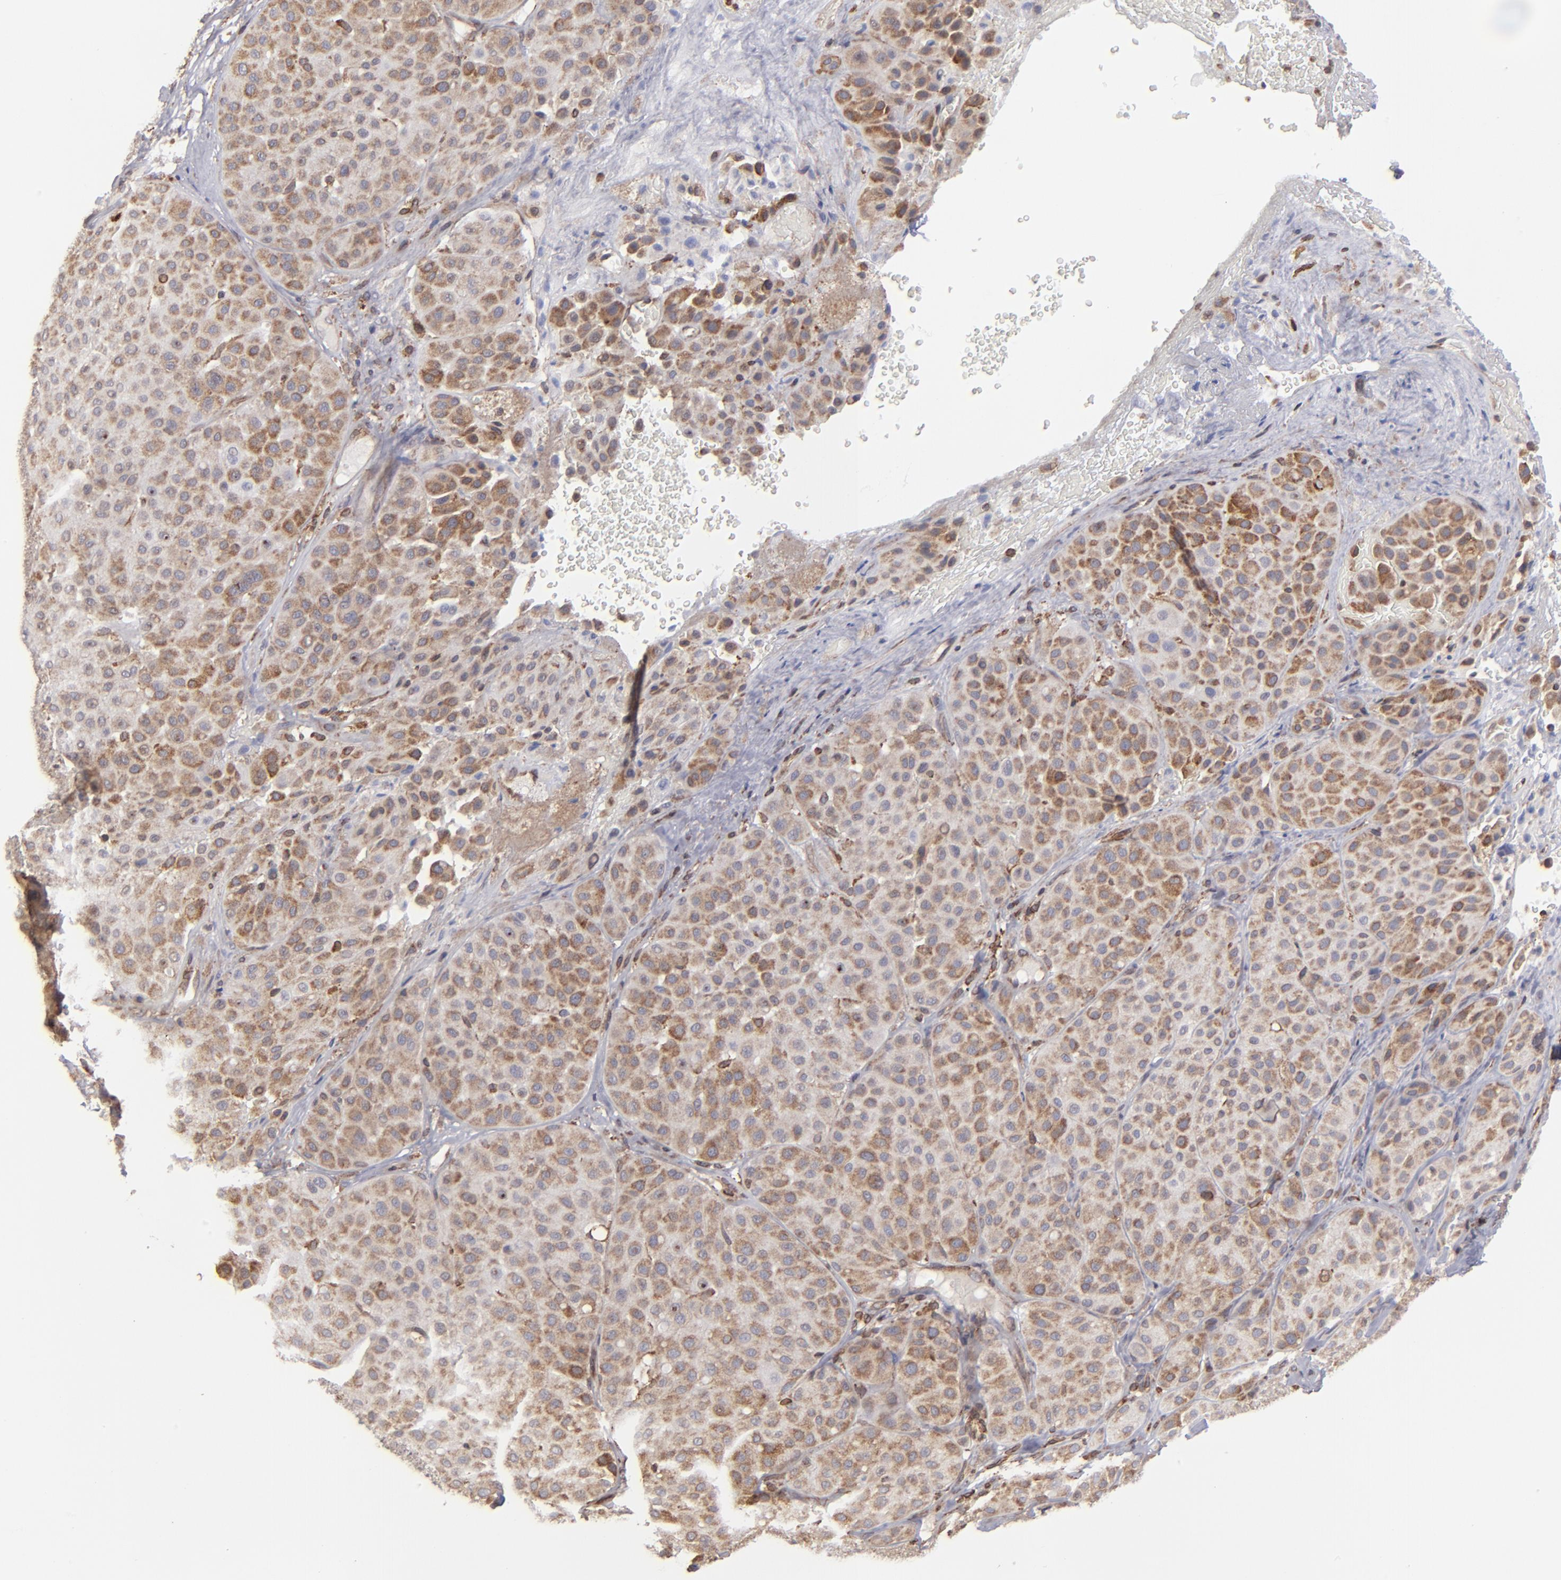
{"staining": {"intensity": "moderate", "quantity": ">75%", "location": "cytoplasmic/membranous"}, "tissue": "melanoma", "cell_type": "Tumor cells", "image_type": "cancer", "snomed": [{"axis": "morphology", "description": "Normal tissue, NOS"}, {"axis": "morphology", "description": "Malignant melanoma, Metastatic site"}, {"axis": "topography", "description": "Skin"}], "caption": "Brown immunohistochemical staining in human malignant melanoma (metastatic site) exhibits moderate cytoplasmic/membranous expression in about >75% of tumor cells.", "gene": "TMX1", "patient": {"sex": "male", "age": 41}}